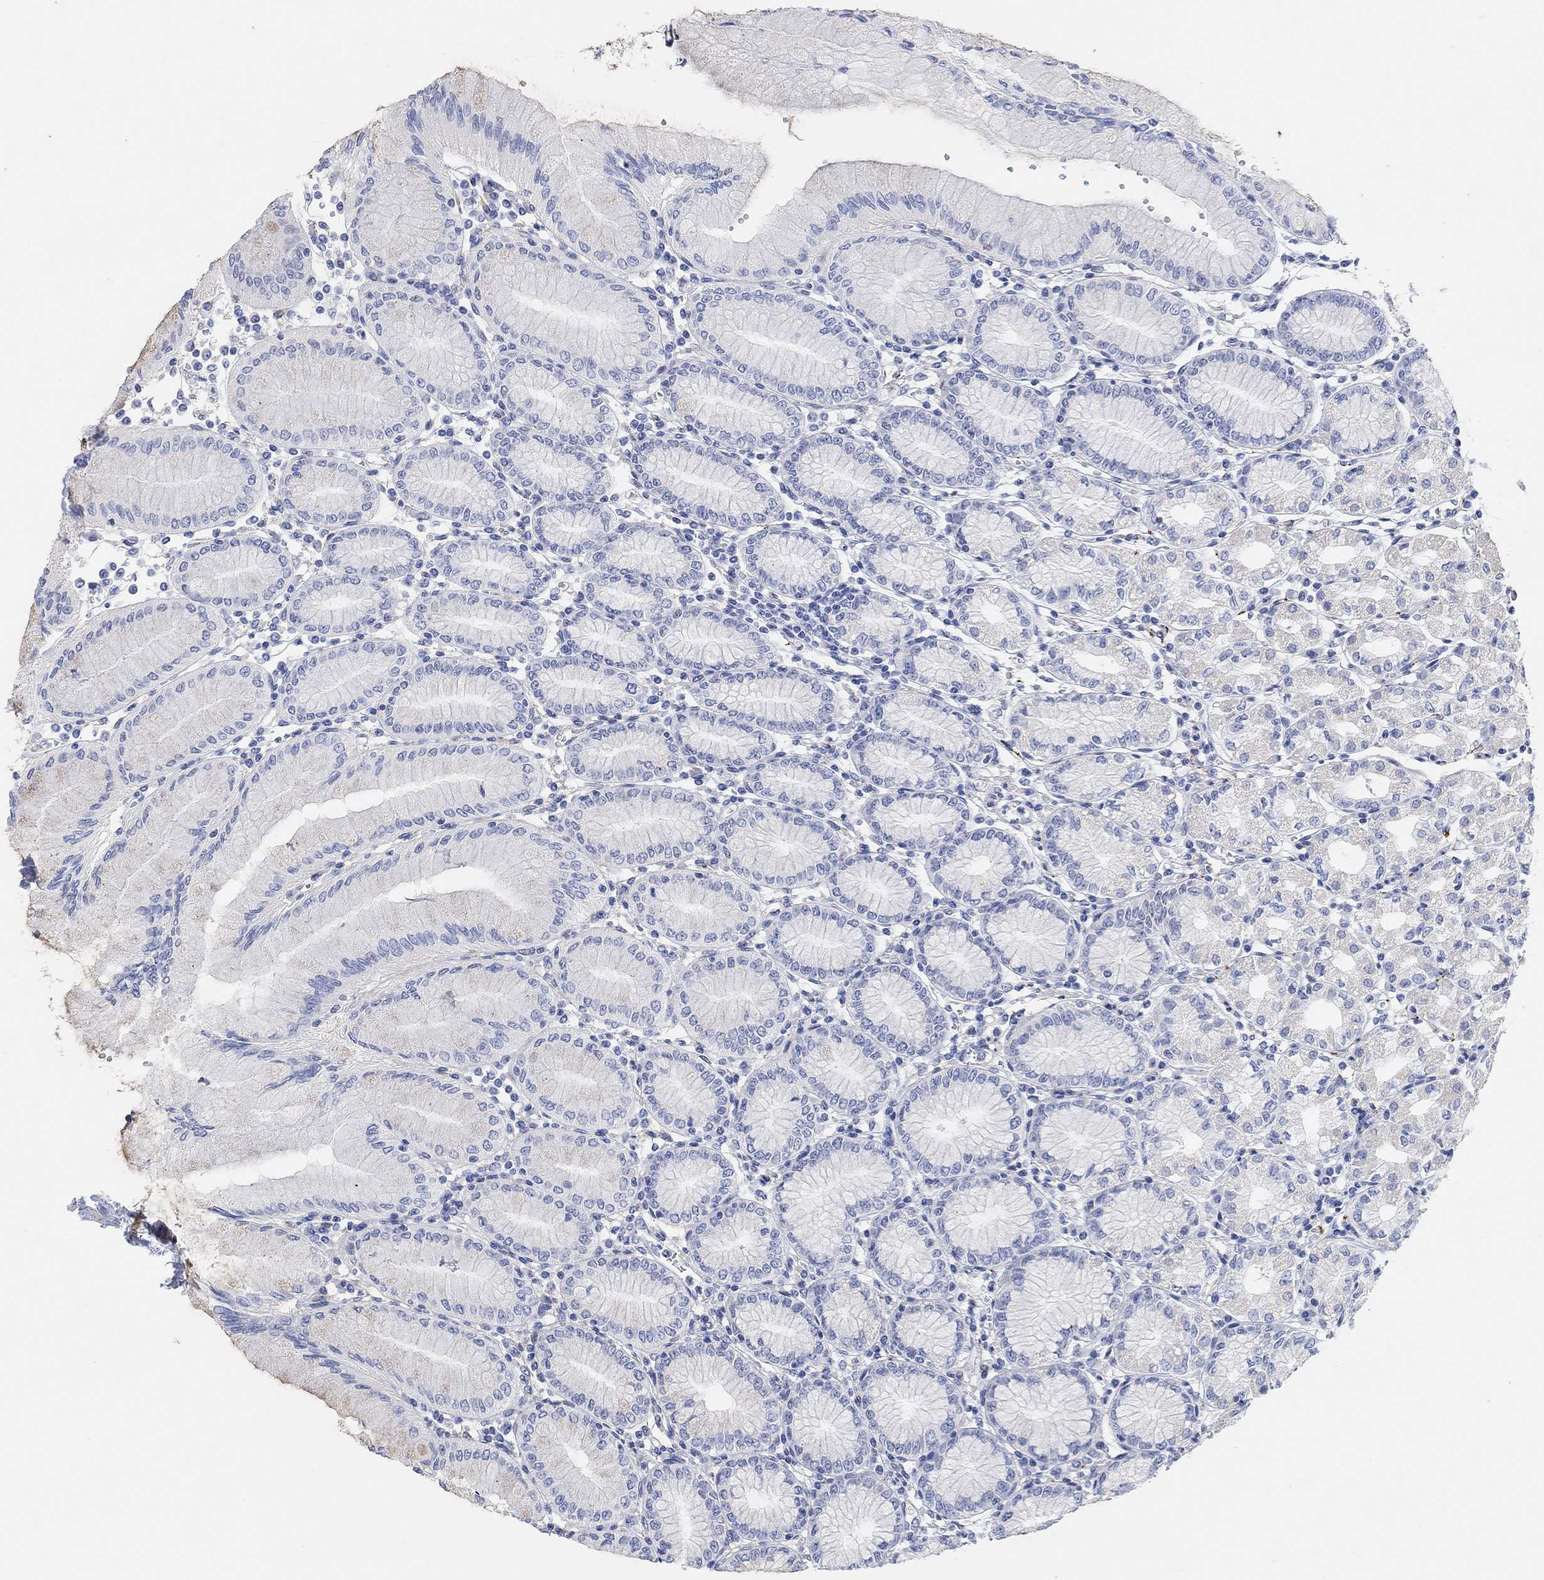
{"staining": {"intensity": "negative", "quantity": "none", "location": "none"}, "tissue": "stomach", "cell_type": "Glandular cells", "image_type": "normal", "snomed": [{"axis": "morphology", "description": "Normal tissue, NOS"}, {"axis": "topography", "description": "Skeletal muscle"}, {"axis": "topography", "description": "Stomach"}], "caption": "The IHC photomicrograph has no significant staining in glandular cells of stomach.", "gene": "VAT1L", "patient": {"sex": "female", "age": 57}}